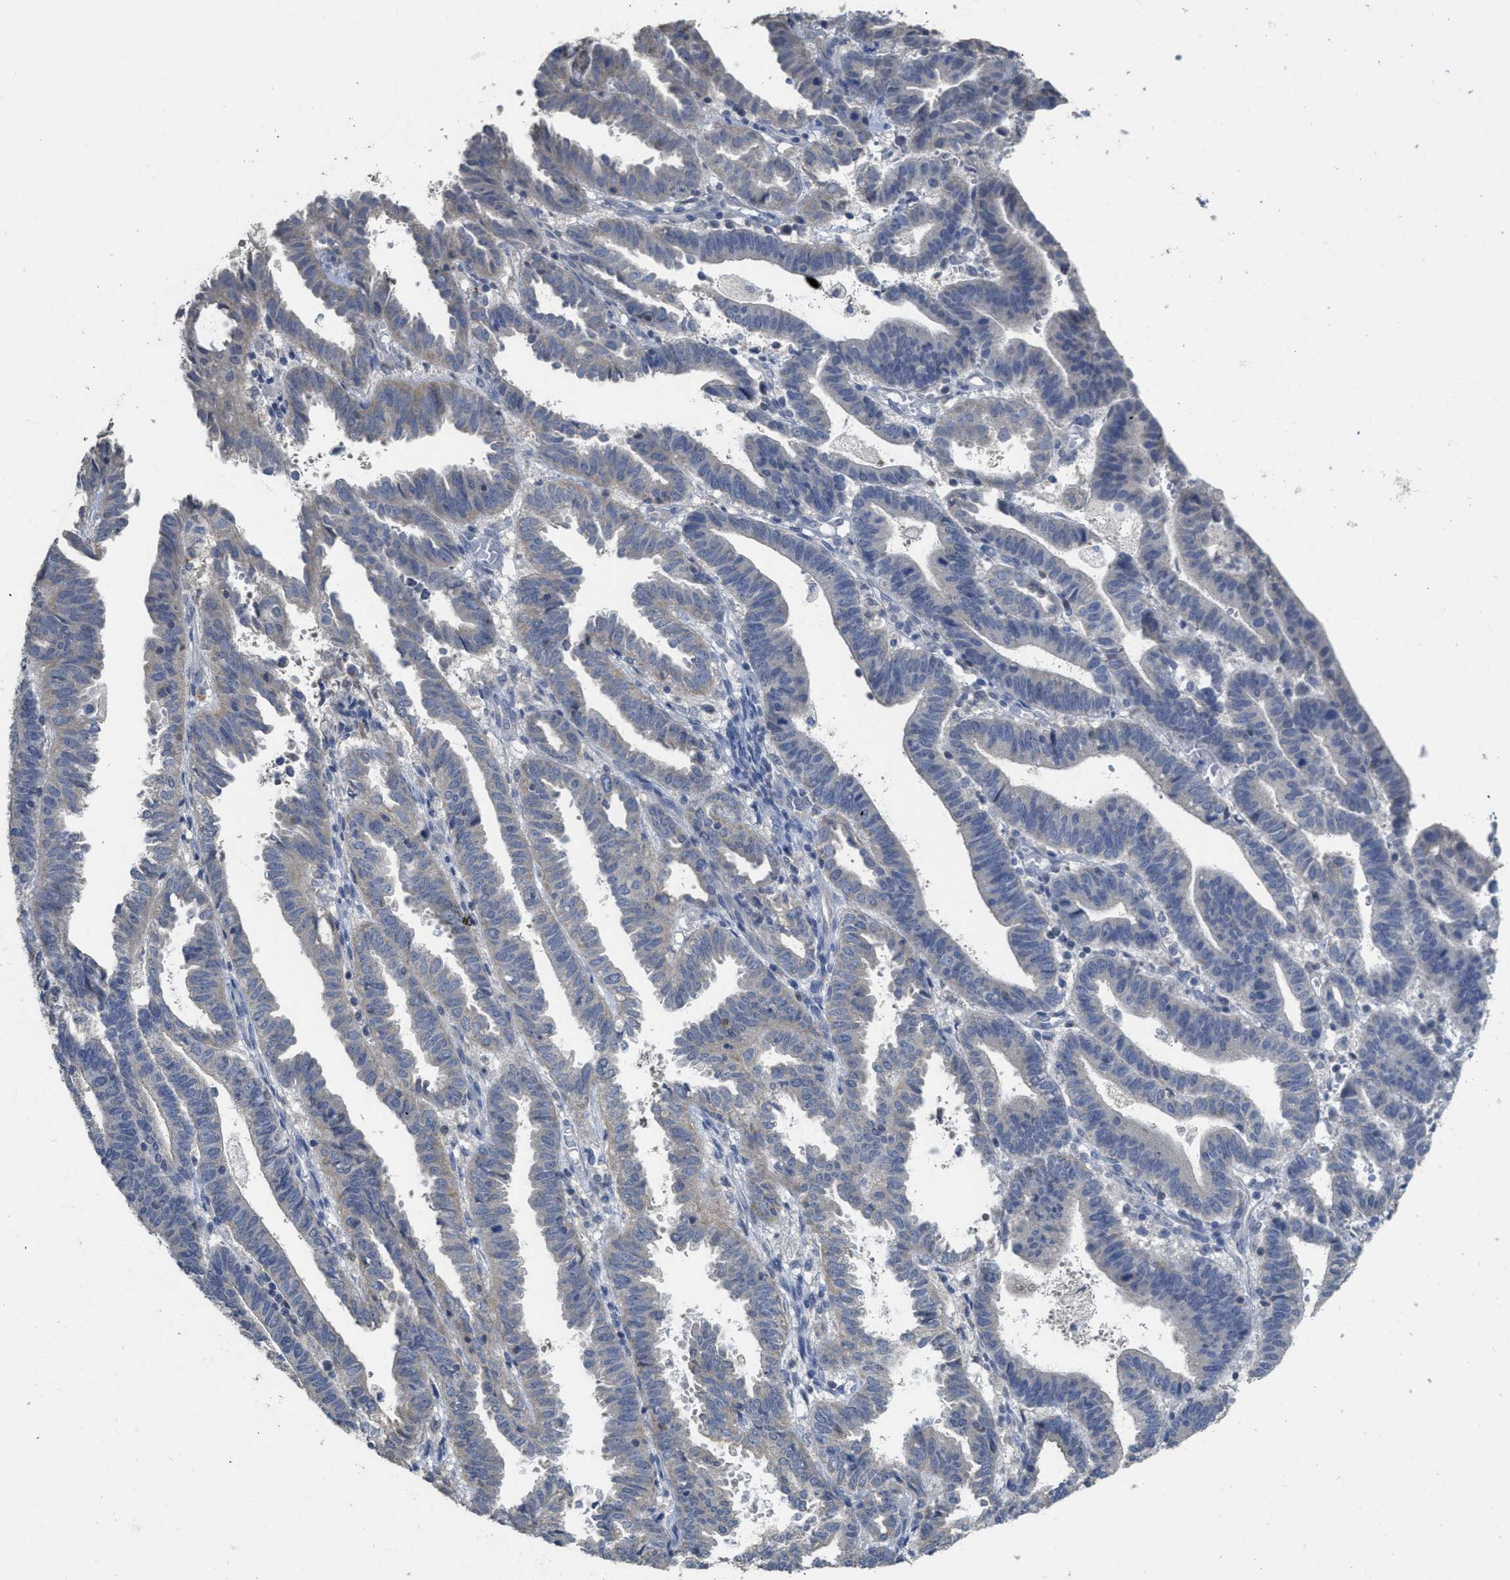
{"staining": {"intensity": "weak", "quantity": "<25%", "location": "cytoplasmic/membranous"}, "tissue": "endometrial cancer", "cell_type": "Tumor cells", "image_type": "cancer", "snomed": [{"axis": "morphology", "description": "Adenocarcinoma, NOS"}, {"axis": "topography", "description": "Uterus"}], "caption": "Immunohistochemistry of human endometrial cancer displays no staining in tumor cells.", "gene": "SFXN2", "patient": {"sex": "female", "age": 83}}